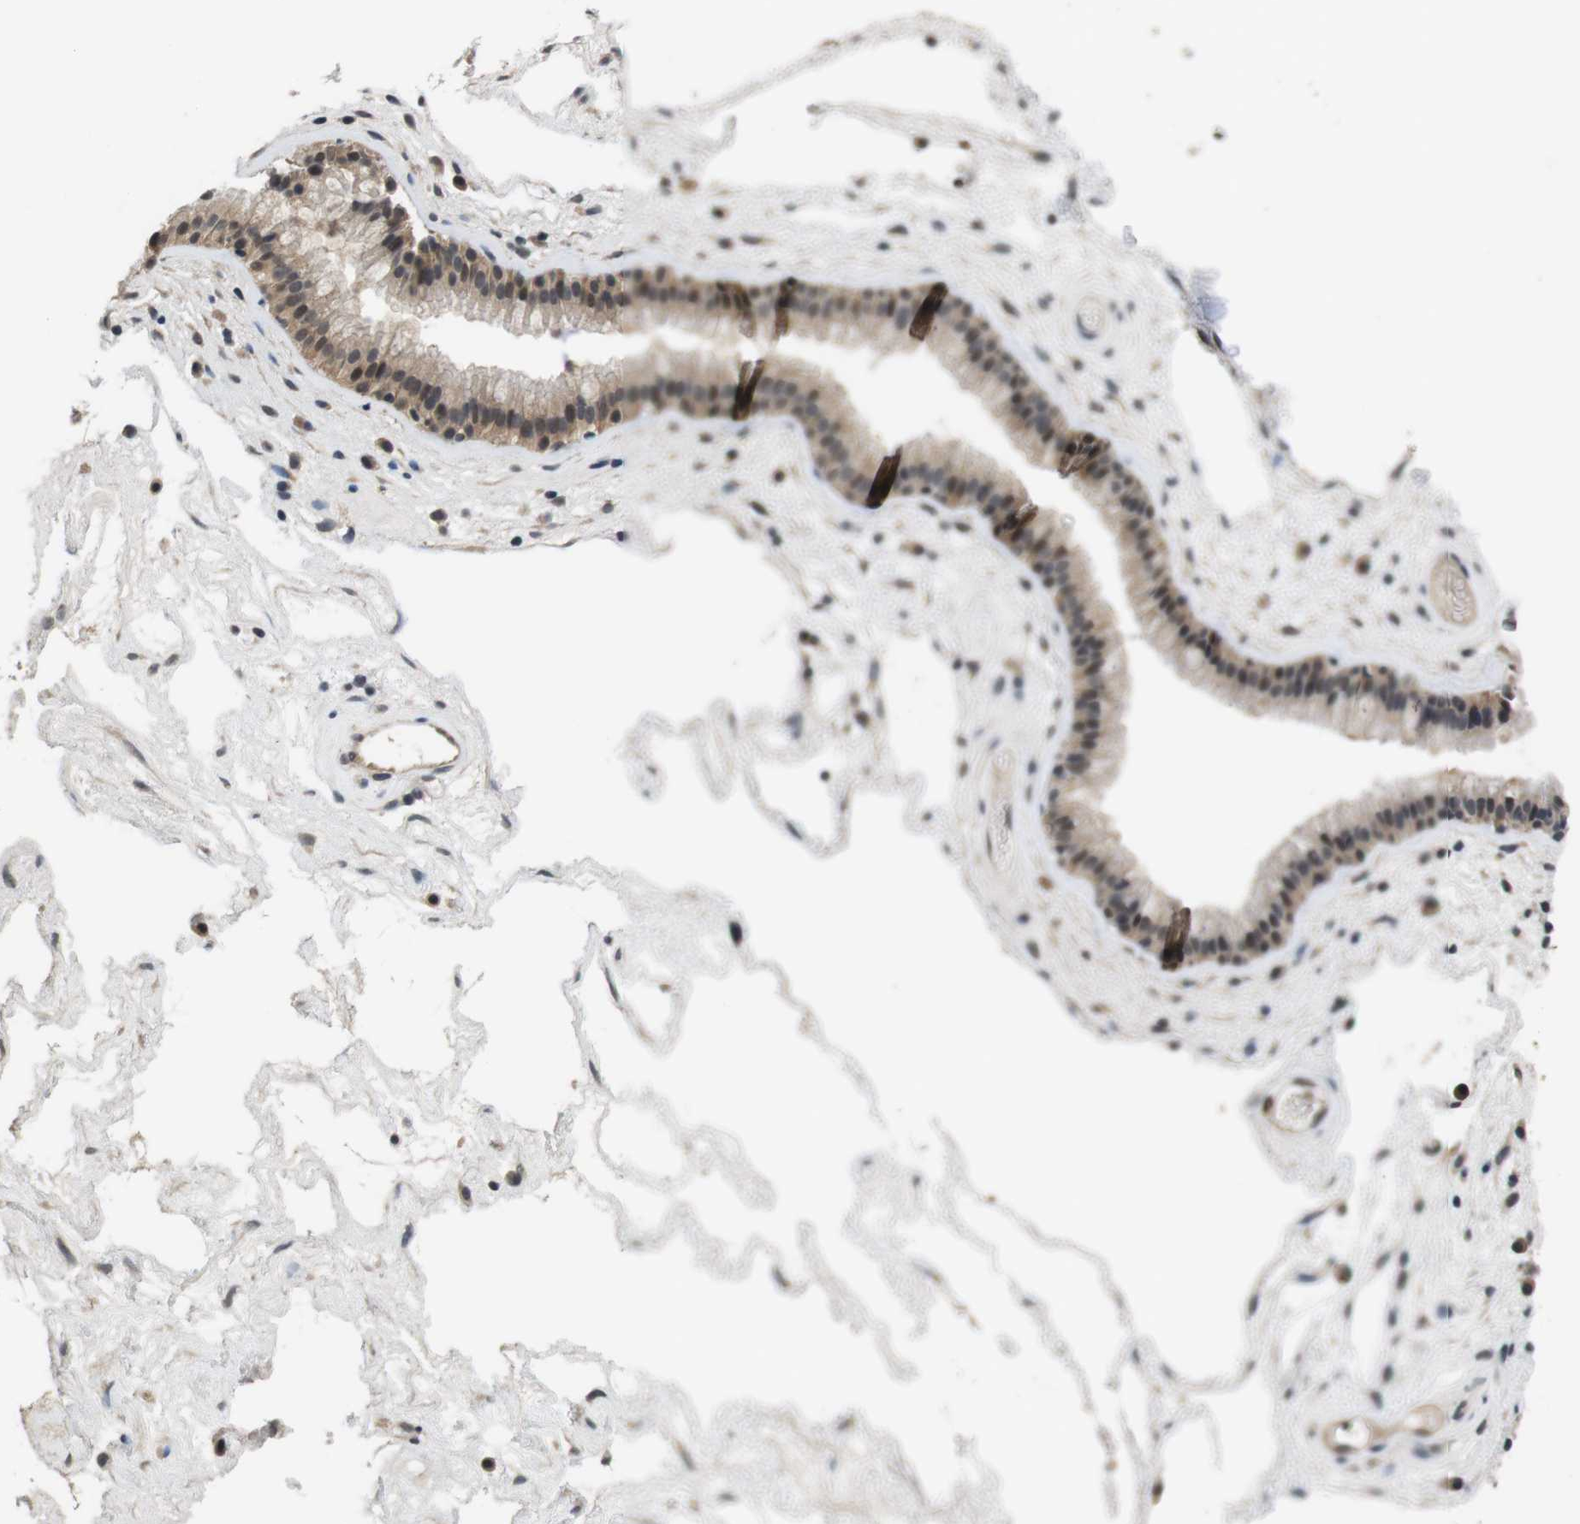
{"staining": {"intensity": "moderate", "quantity": ">75%", "location": "cytoplasmic/membranous,nuclear"}, "tissue": "nasopharynx", "cell_type": "Respiratory epithelial cells", "image_type": "normal", "snomed": [{"axis": "morphology", "description": "Normal tissue, NOS"}, {"axis": "morphology", "description": "Inflammation, NOS"}, {"axis": "topography", "description": "Nasopharynx"}], "caption": "This photomicrograph exhibits immunohistochemistry staining of benign human nasopharynx, with medium moderate cytoplasmic/membranous,nuclear positivity in about >75% of respiratory epithelial cells.", "gene": "FADD", "patient": {"sex": "male", "age": 48}}